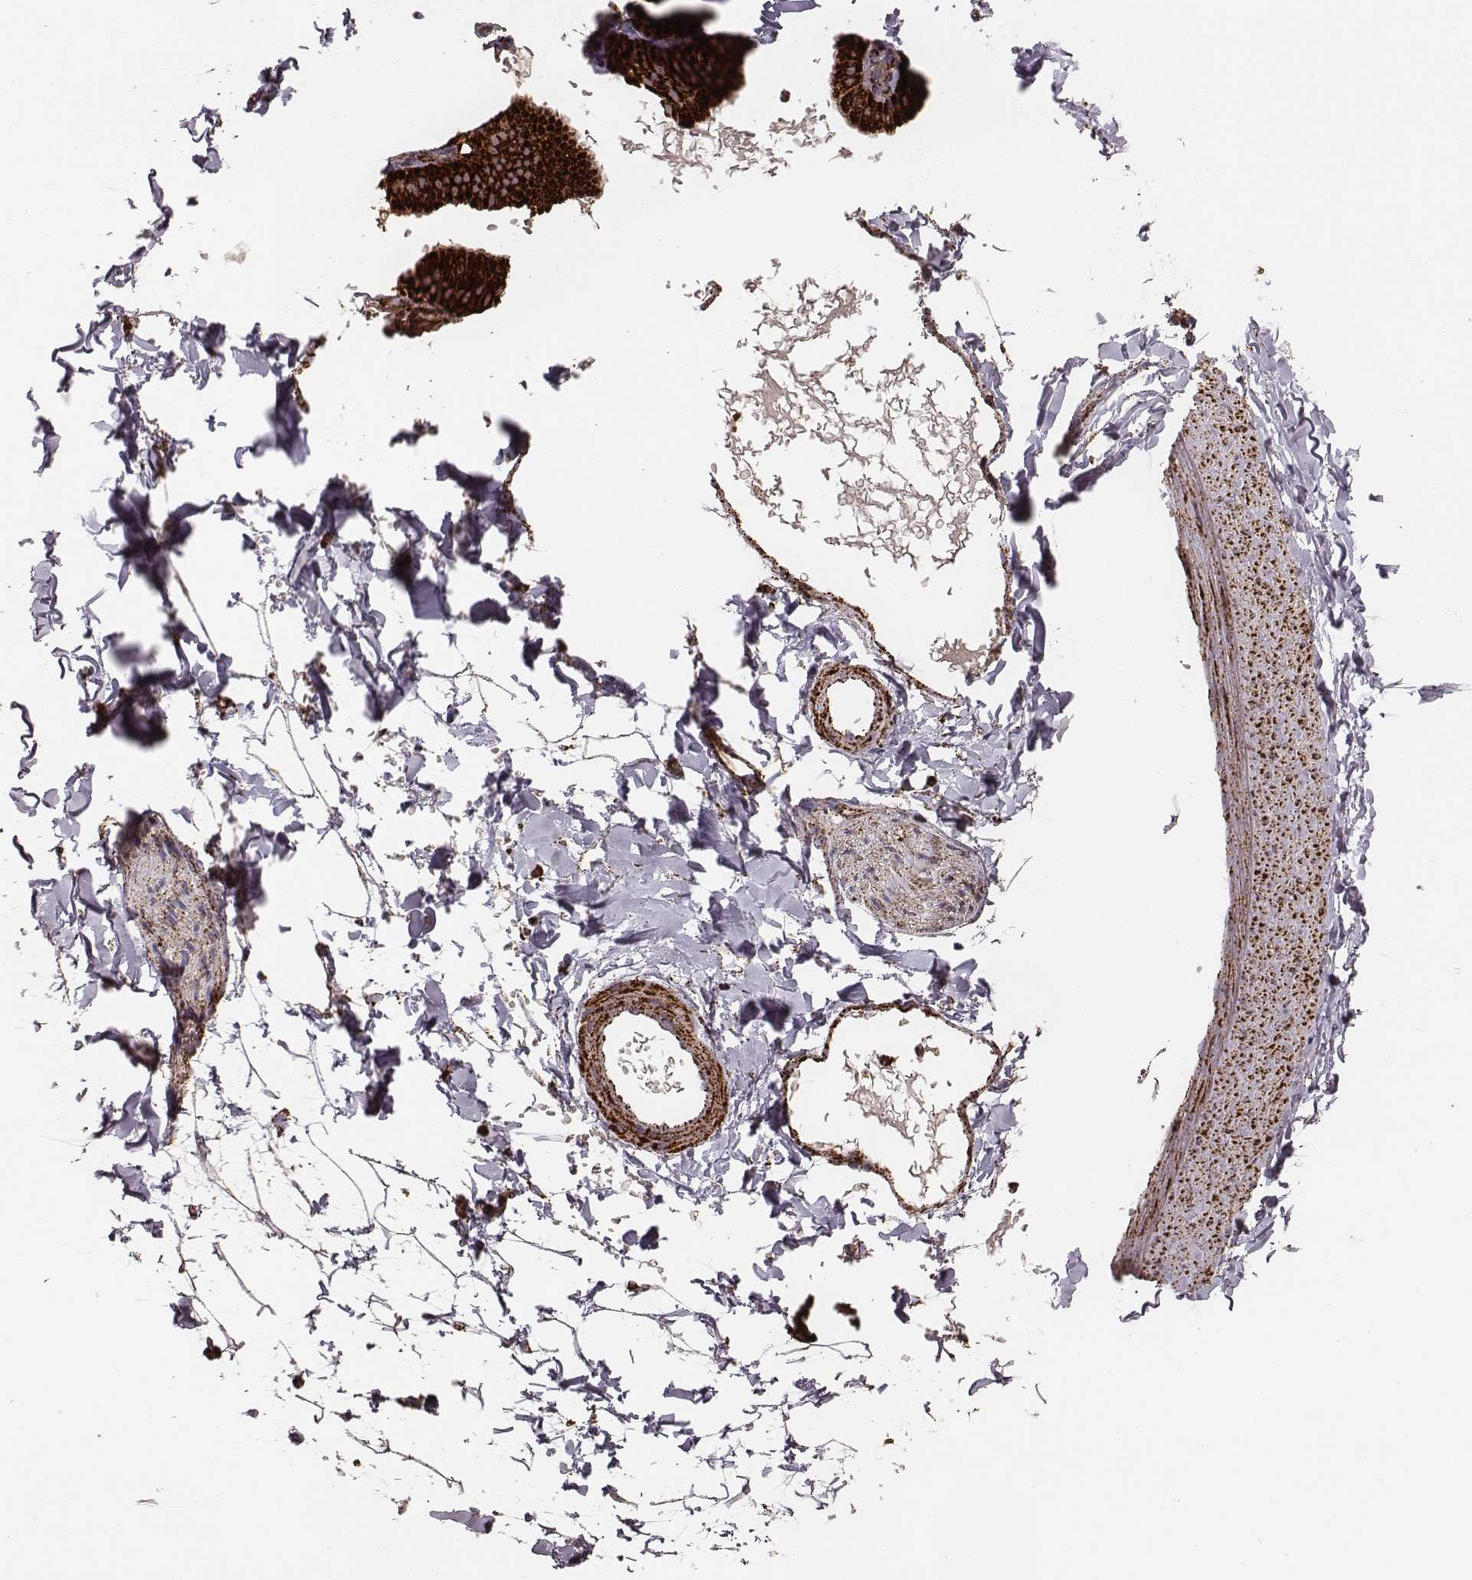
{"staining": {"intensity": "strong", "quantity": ">75%", "location": "cytoplasmic/membranous"}, "tissue": "adipose tissue", "cell_type": "Adipocytes", "image_type": "normal", "snomed": [{"axis": "morphology", "description": "Normal tissue, NOS"}, {"axis": "topography", "description": "Gallbladder"}, {"axis": "topography", "description": "Peripheral nerve tissue"}], "caption": "Immunohistochemical staining of unremarkable adipose tissue shows >75% levels of strong cytoplasmic/membranous protein positivity in about >75% of adipocytes.", "gene": "TUFM", "patient": {"sex": "female", "age": 45}}